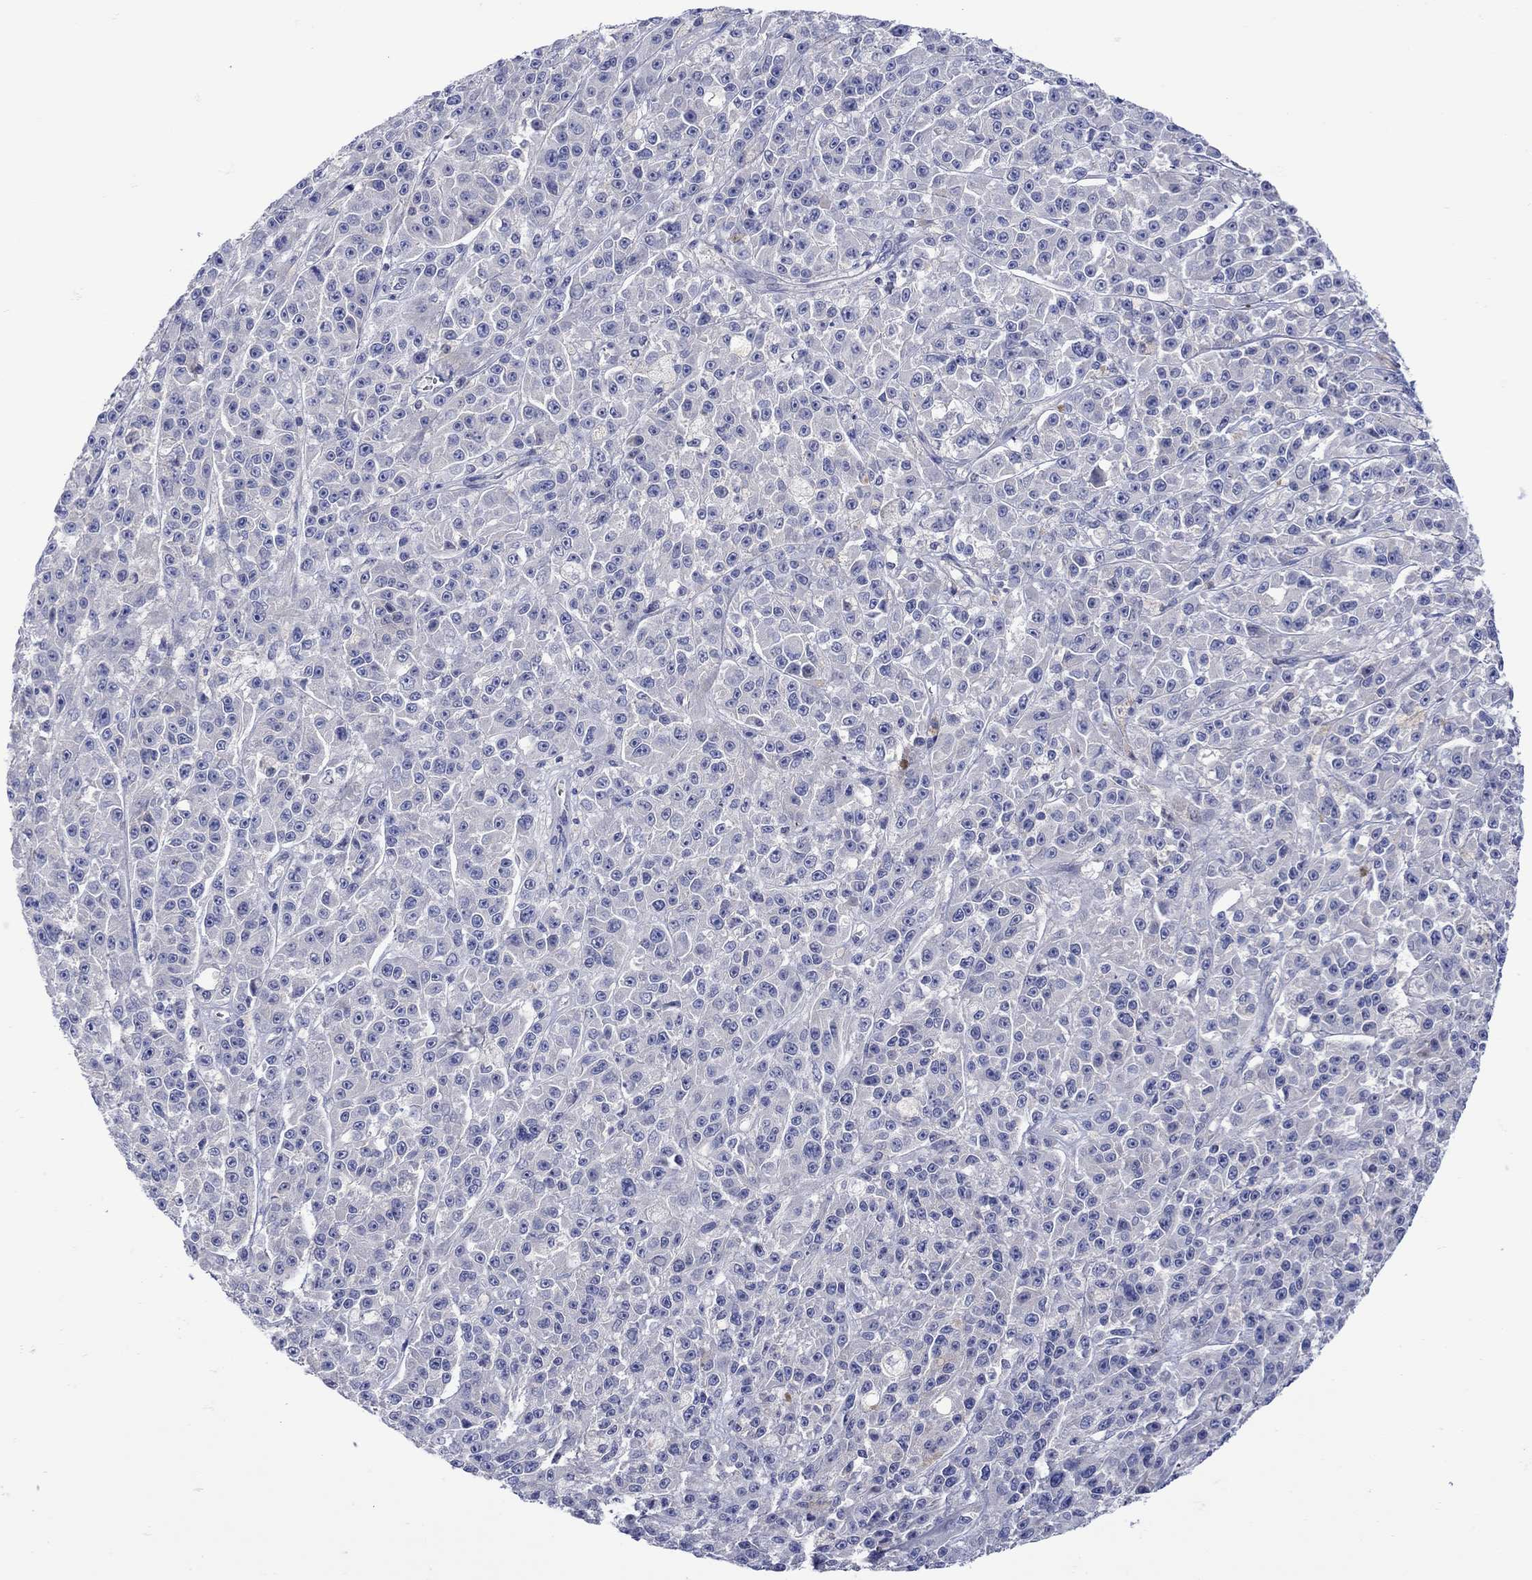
{"staining": {"intensity": "negative", "quantity": "none", "location": "none"}, "tissue": "melanoma", "cell_type": "Tumor cells", "image_type": "cancer", "snomed": [{"axis": "morphology", "description": "Malignant melanoma, NOS"}, {"axis": "topography", "description": "Skin"}], "caption": "Immunohistochemical staining of melanoma demonstrates no significant expression in tumor cells.", "gene": "MSI1", "patient": {"sex": "female", "age": 58}}